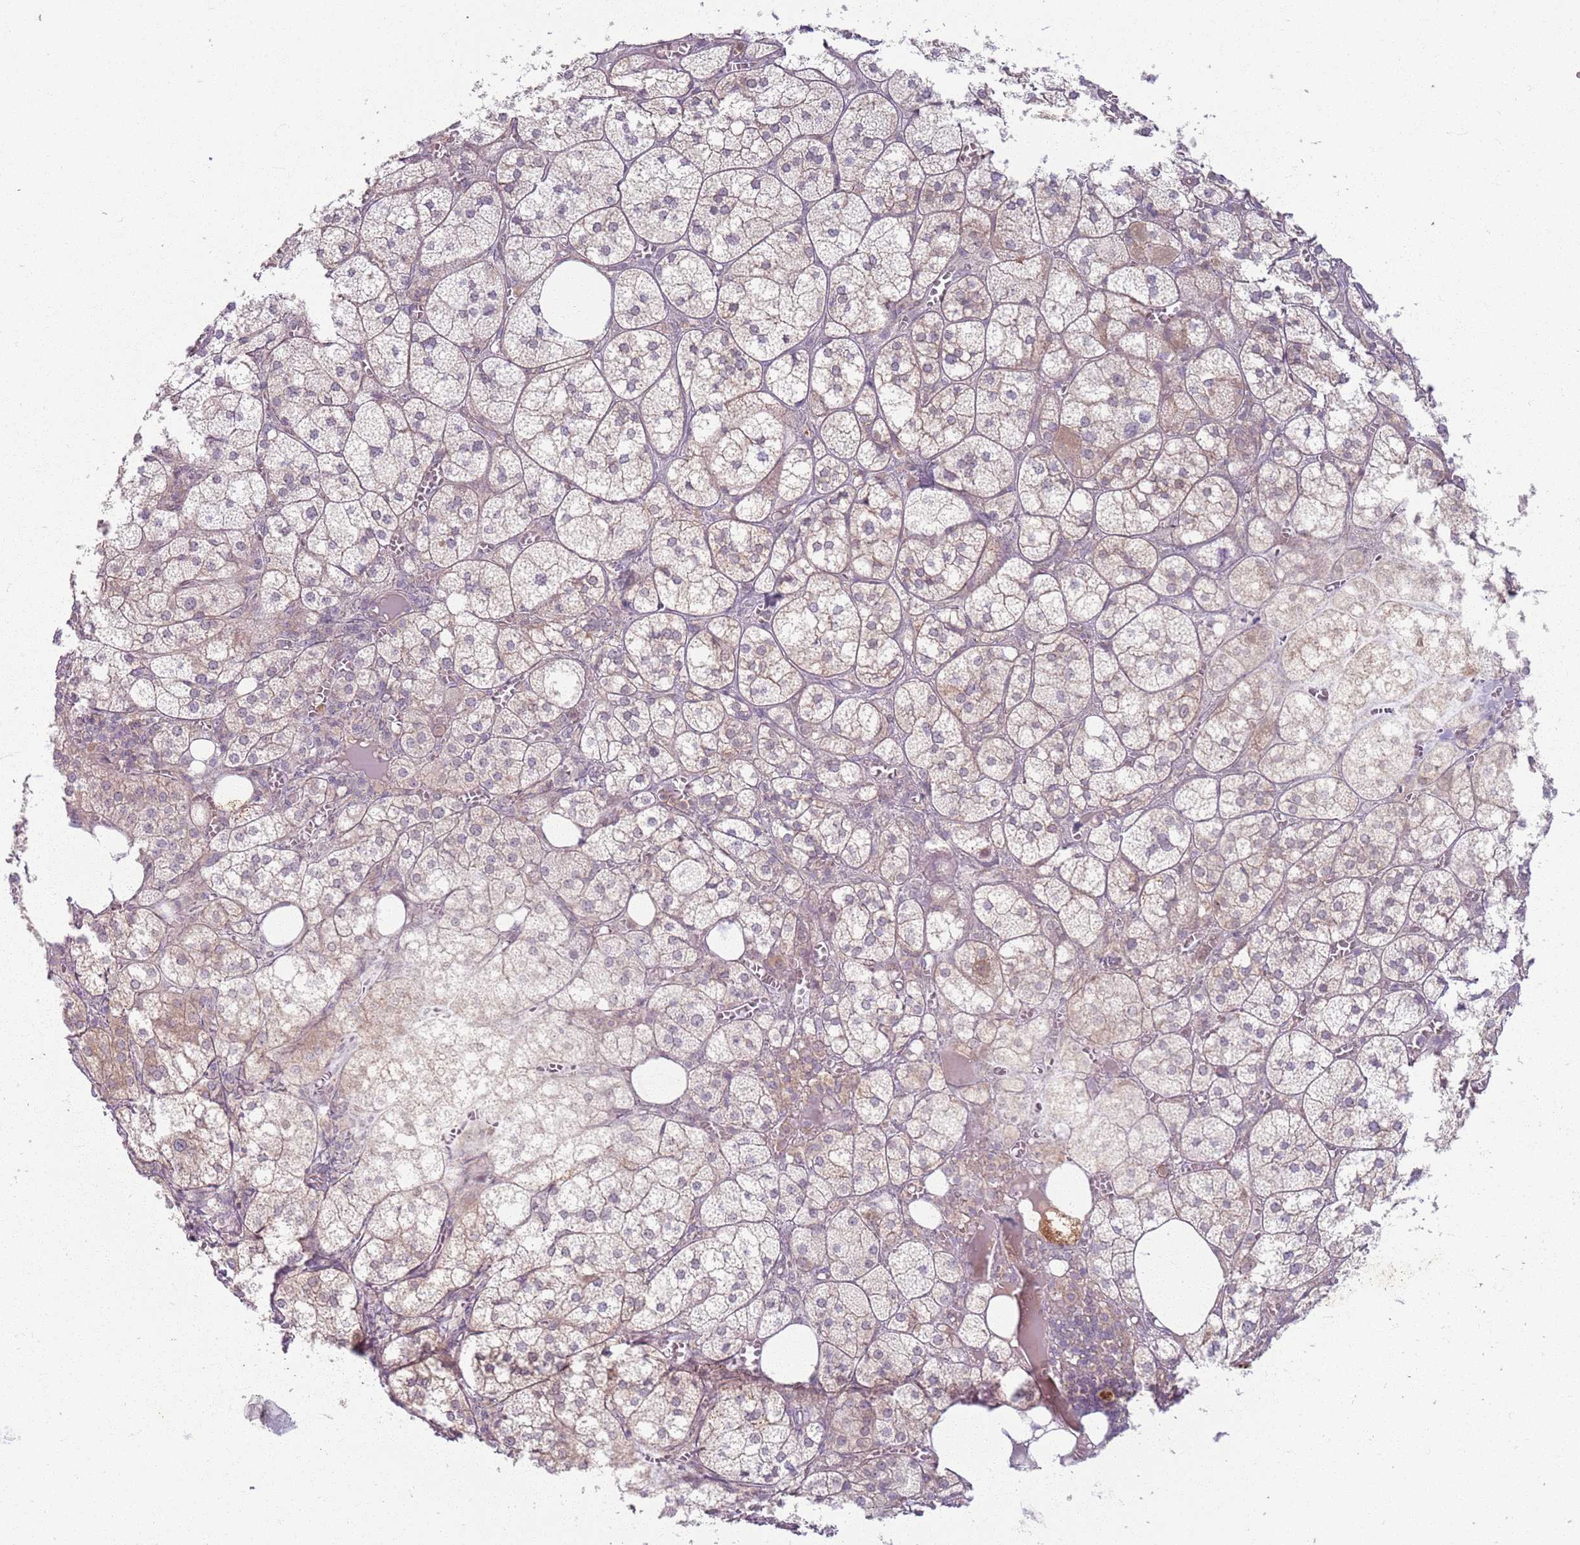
{"staining": {"intensity": "weak", "quantity": "<25%", "location": "cytoplasmic/membranous"}, "tissue": "adrenal gland", "cell_type": "Glandular cells", "image_type": "normal", "snomed": [{"axis": "morphology", "description": "Normal tissue, NOS"}, {"axis": "topography", "description": "Adrenal gland"}], "caption": "An image of adrenal gland stained for a protein shows no brown staining in glandular cells.", "gene": "ZDHHC2", "patient": {"sex": "female", "age": 61}}